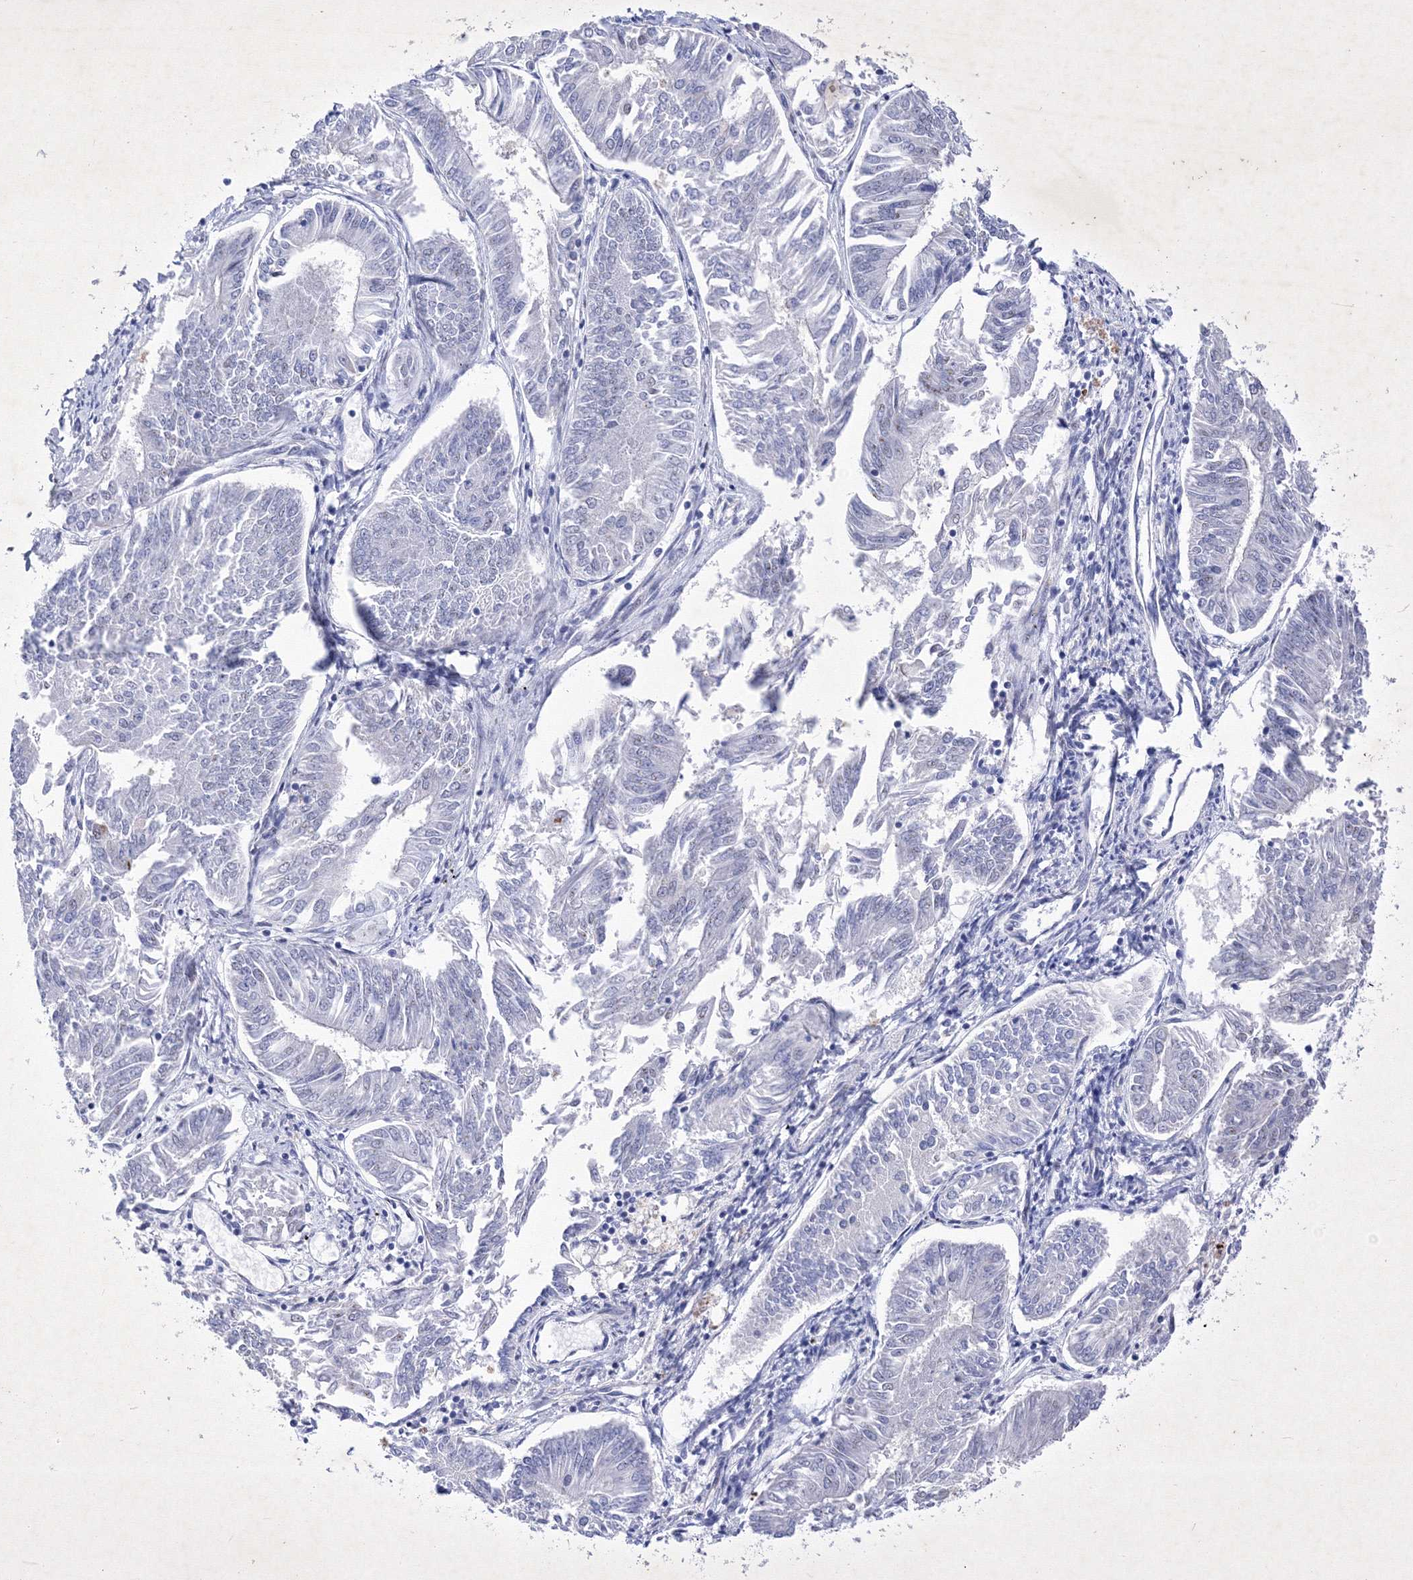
{"staining": {"intensity": "negative", "quantity": "none", "location": "none"}, "tissue": "endometrial cancer", "cell_type": "Tumor cells", "image_type": "cancer", "snomed": [{"axis": "morphology", "description": "Adenocarcinoma, NOS"}, {"axis": "topography", "description": "Endometrium"}], "caption": "The image exhibits no staining of tumor cells in endometrial cancer.", "gene": "GPN1", "patient": {"sex": "female", "age": 58}}